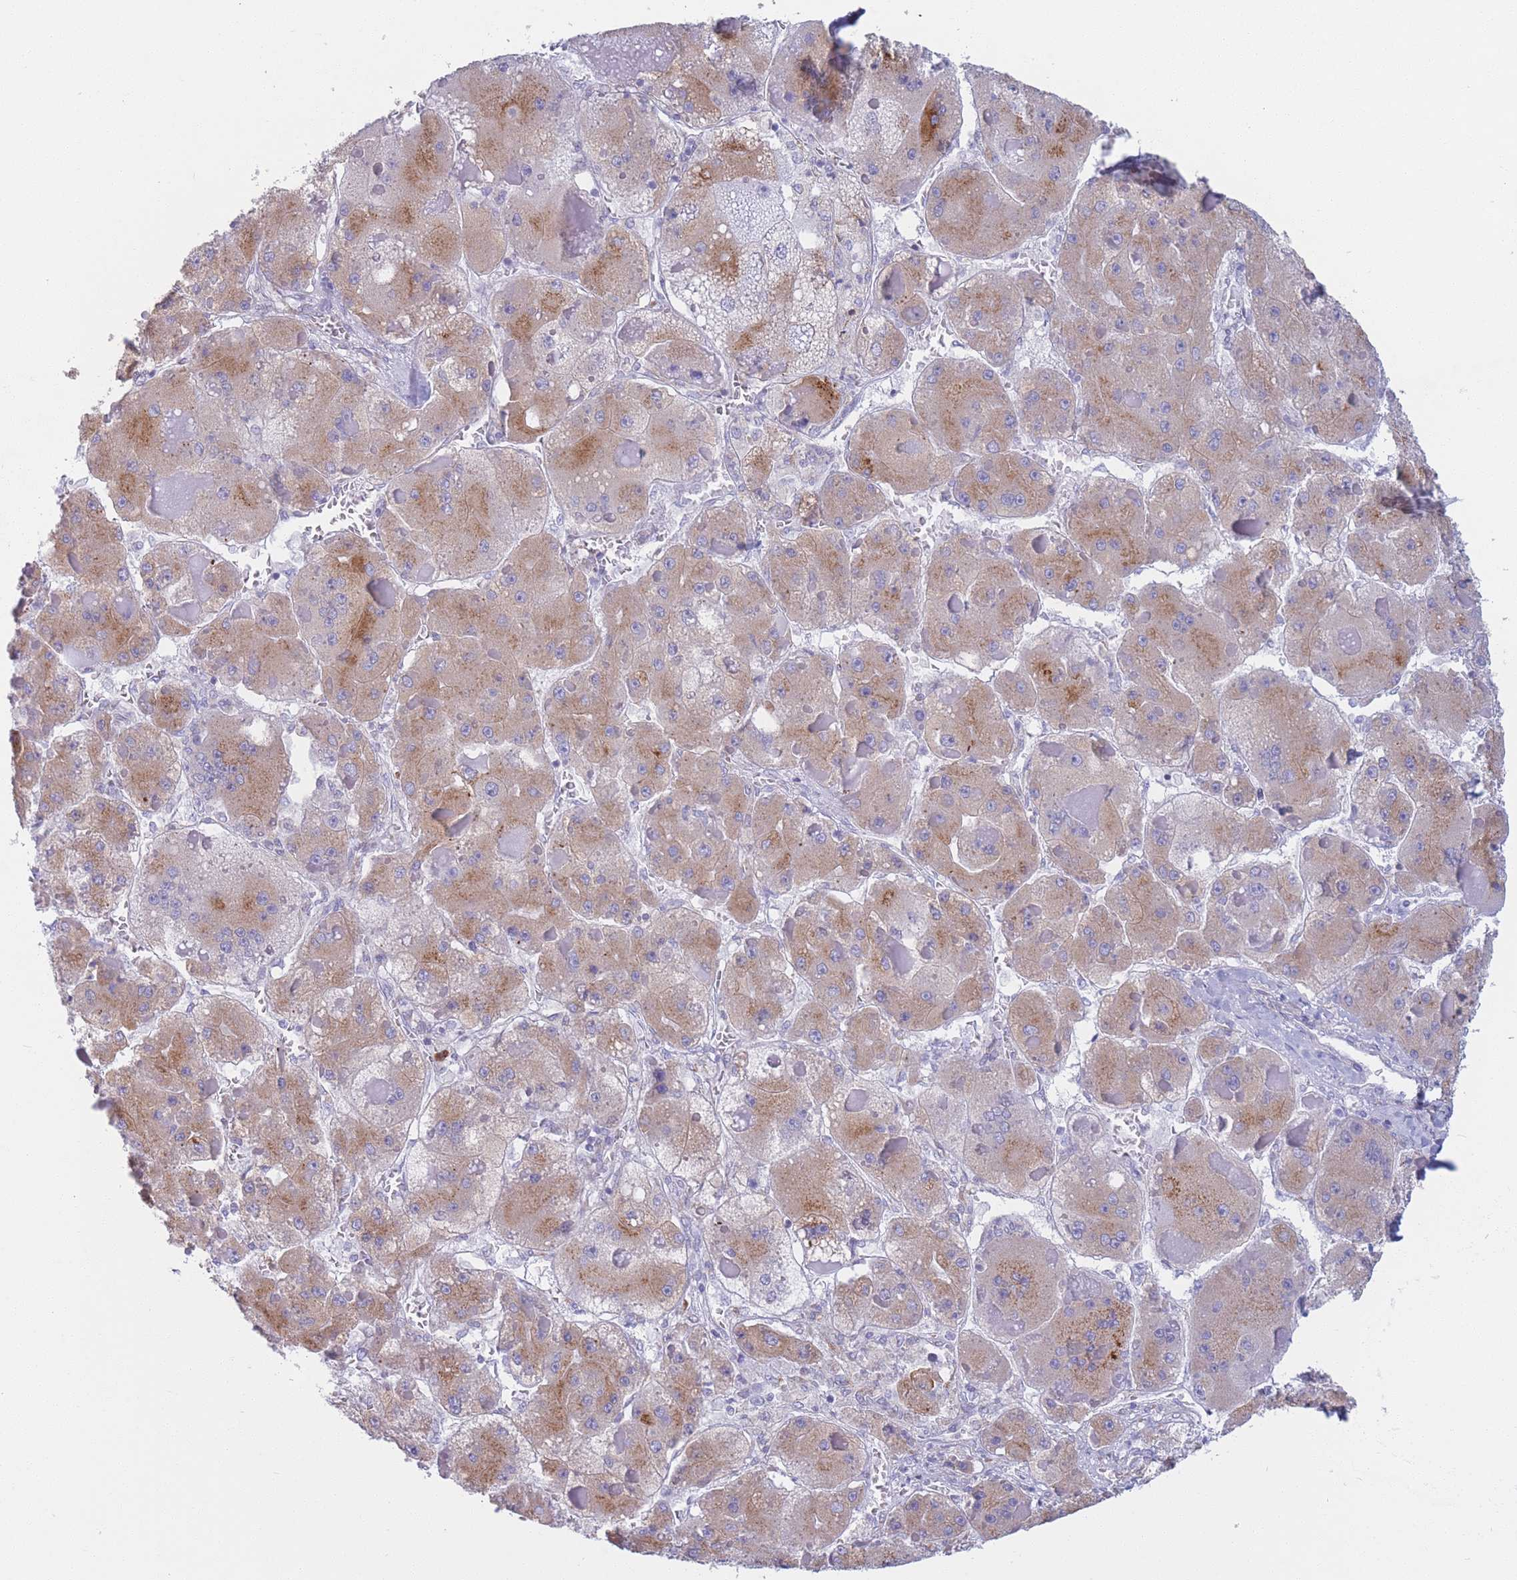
{"staining": {"intensity": "moderate", "quantity": ">75%", "location": "cytoplasmic/membranous"}, "tissue": "liver cancer", "cell_type": "Tumor cells", "image_type": "cancer", "snomed": [{"axis": "morphology", "description": "Carcinoma, Hepatocellular, NOS"}, {"axis": "topography", "description": "Liver"}], "caption": "Moderate cytoplasmic/membranous positivity is identified in about >75% of tumor cells in liver cancer (hepatocellular carcinoma).", "gene": "MRPL30", "patient": {"sex": "female", "age": 73}}